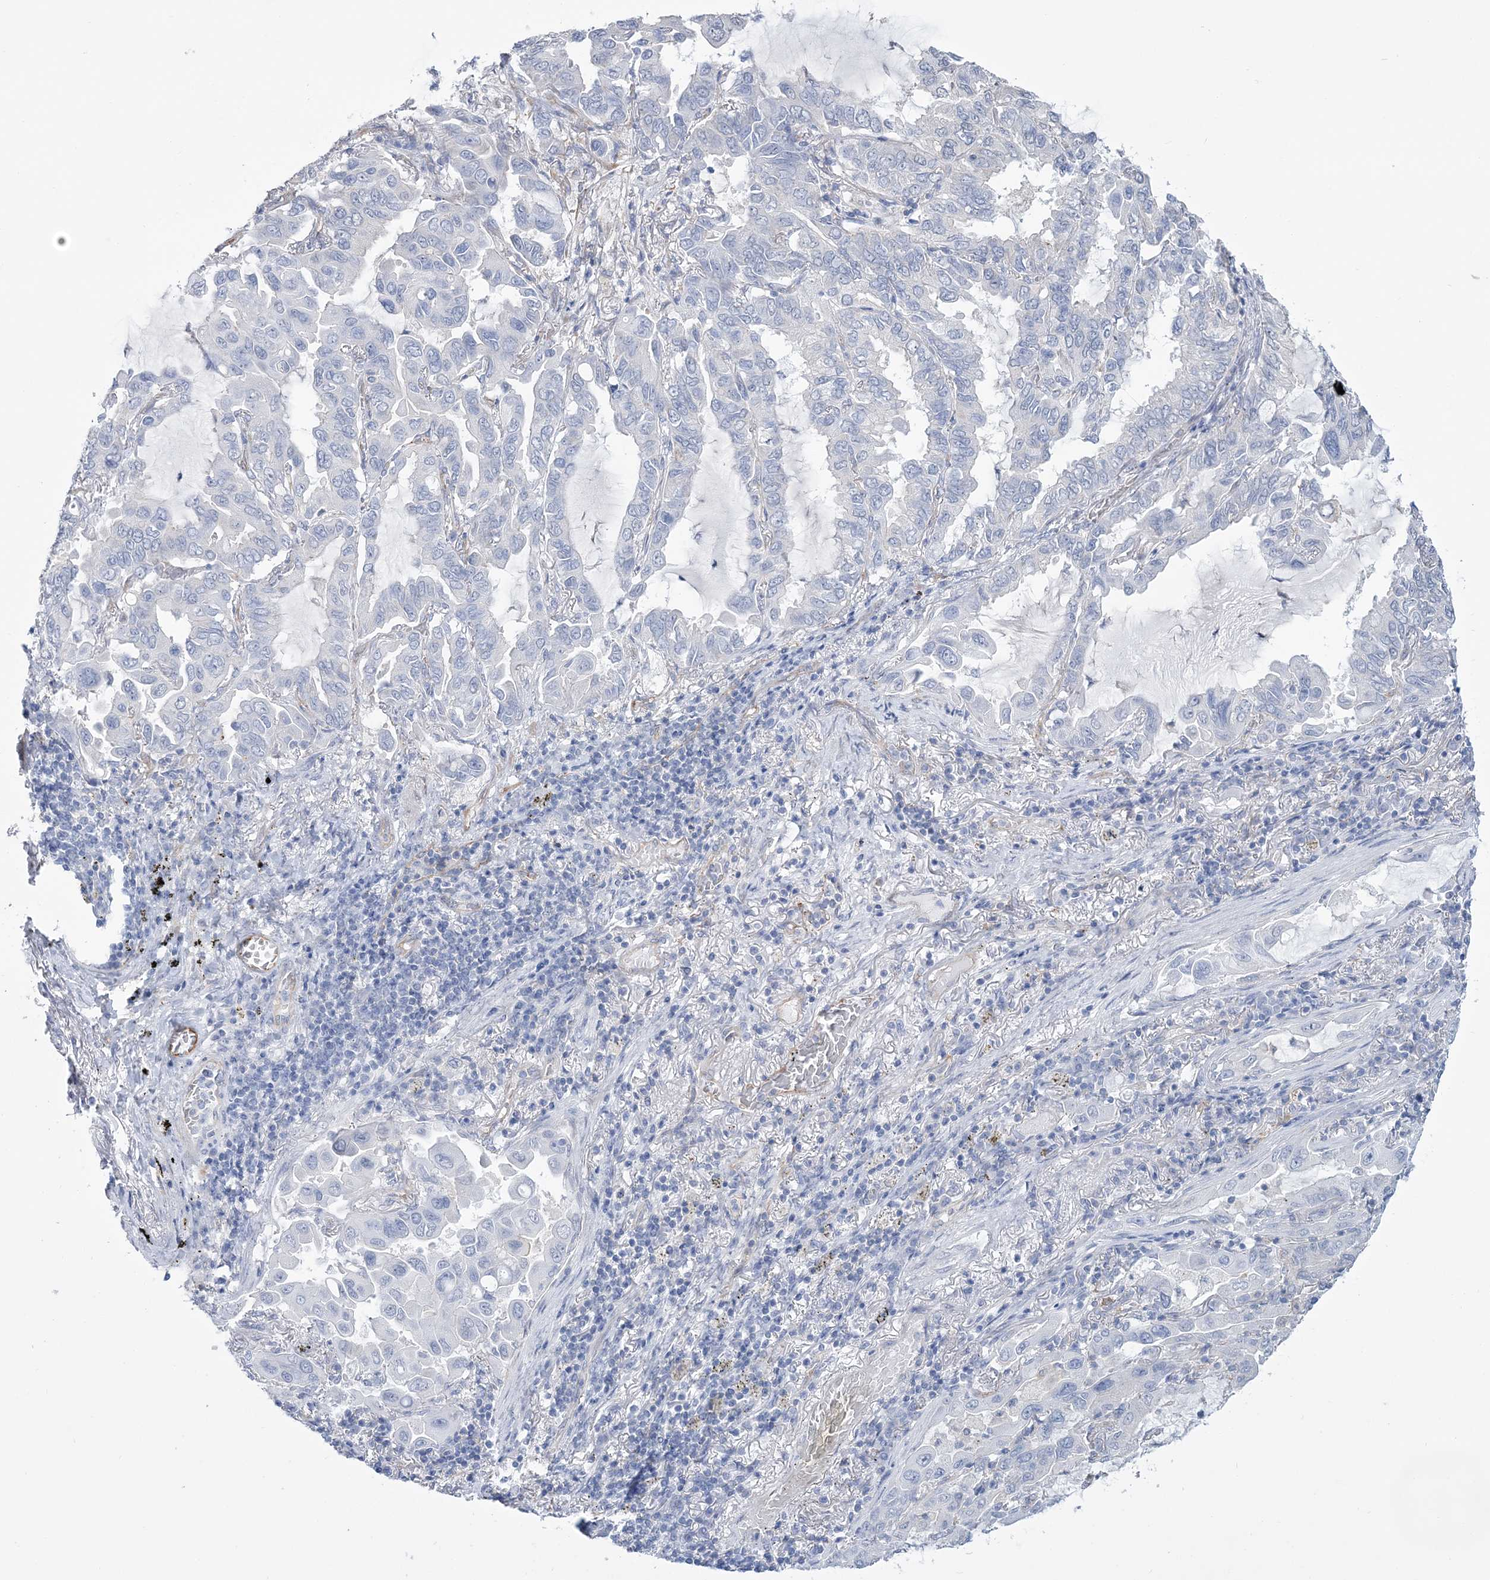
{"staining": {"intensity": "negative", "quantity": "none", "location": "none"}, "tissue": "lung cancer", "cell_type": "Tumor cells", "image_type": "cancer", "snomed": [{"axis": "morphology", "description": "Adenocarcinoma, NOS"}, {"axis": "topography", "description": "Lung"}], "caption": "Adenocarcinoma (lung) stained for a protein using immunohistochemistry exhibits no staining tumor cells.", "gene": "RAB11FIP5", "patient": {"sex": "male", "age": 64}}